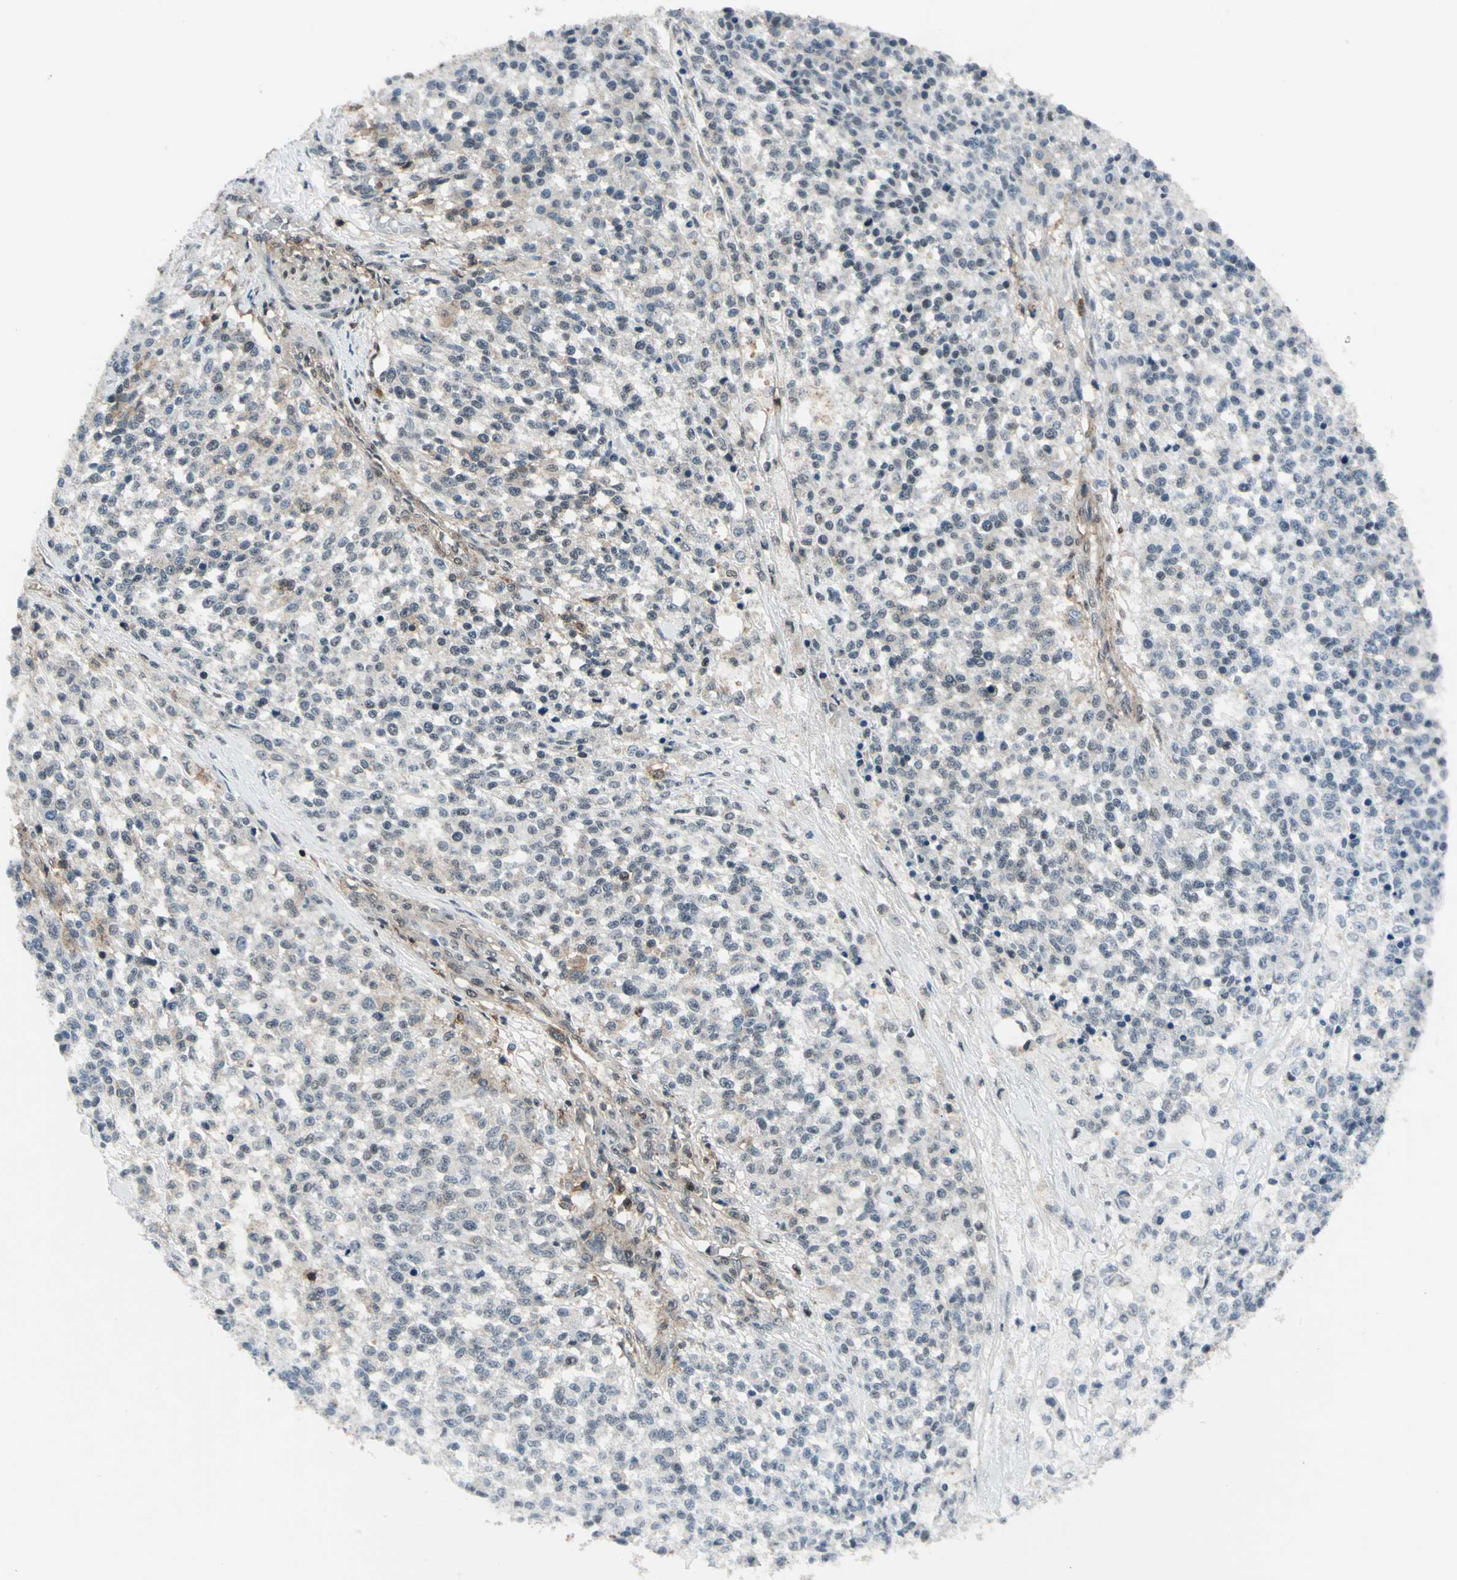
{"staining": {"intensity": "negative", "quantity": "none", "location": "none"}, "tissue": "testis cancer", "cell_type": "Tumor cells", "image_type": "cancer", "snomed": [{"axis": "morphology", "description": "Seminoma, NOS"}, {"axis": "topography", "description": "Testis"}], "caption": "DAB (3,3'-diaminobenzidine) immunohistochemical staining of testis cancer (seminoma) exhibits no significant positivity in tumor cells.", "gene": "NR2C2", "patient": {"sex": "male", "age": 59}}